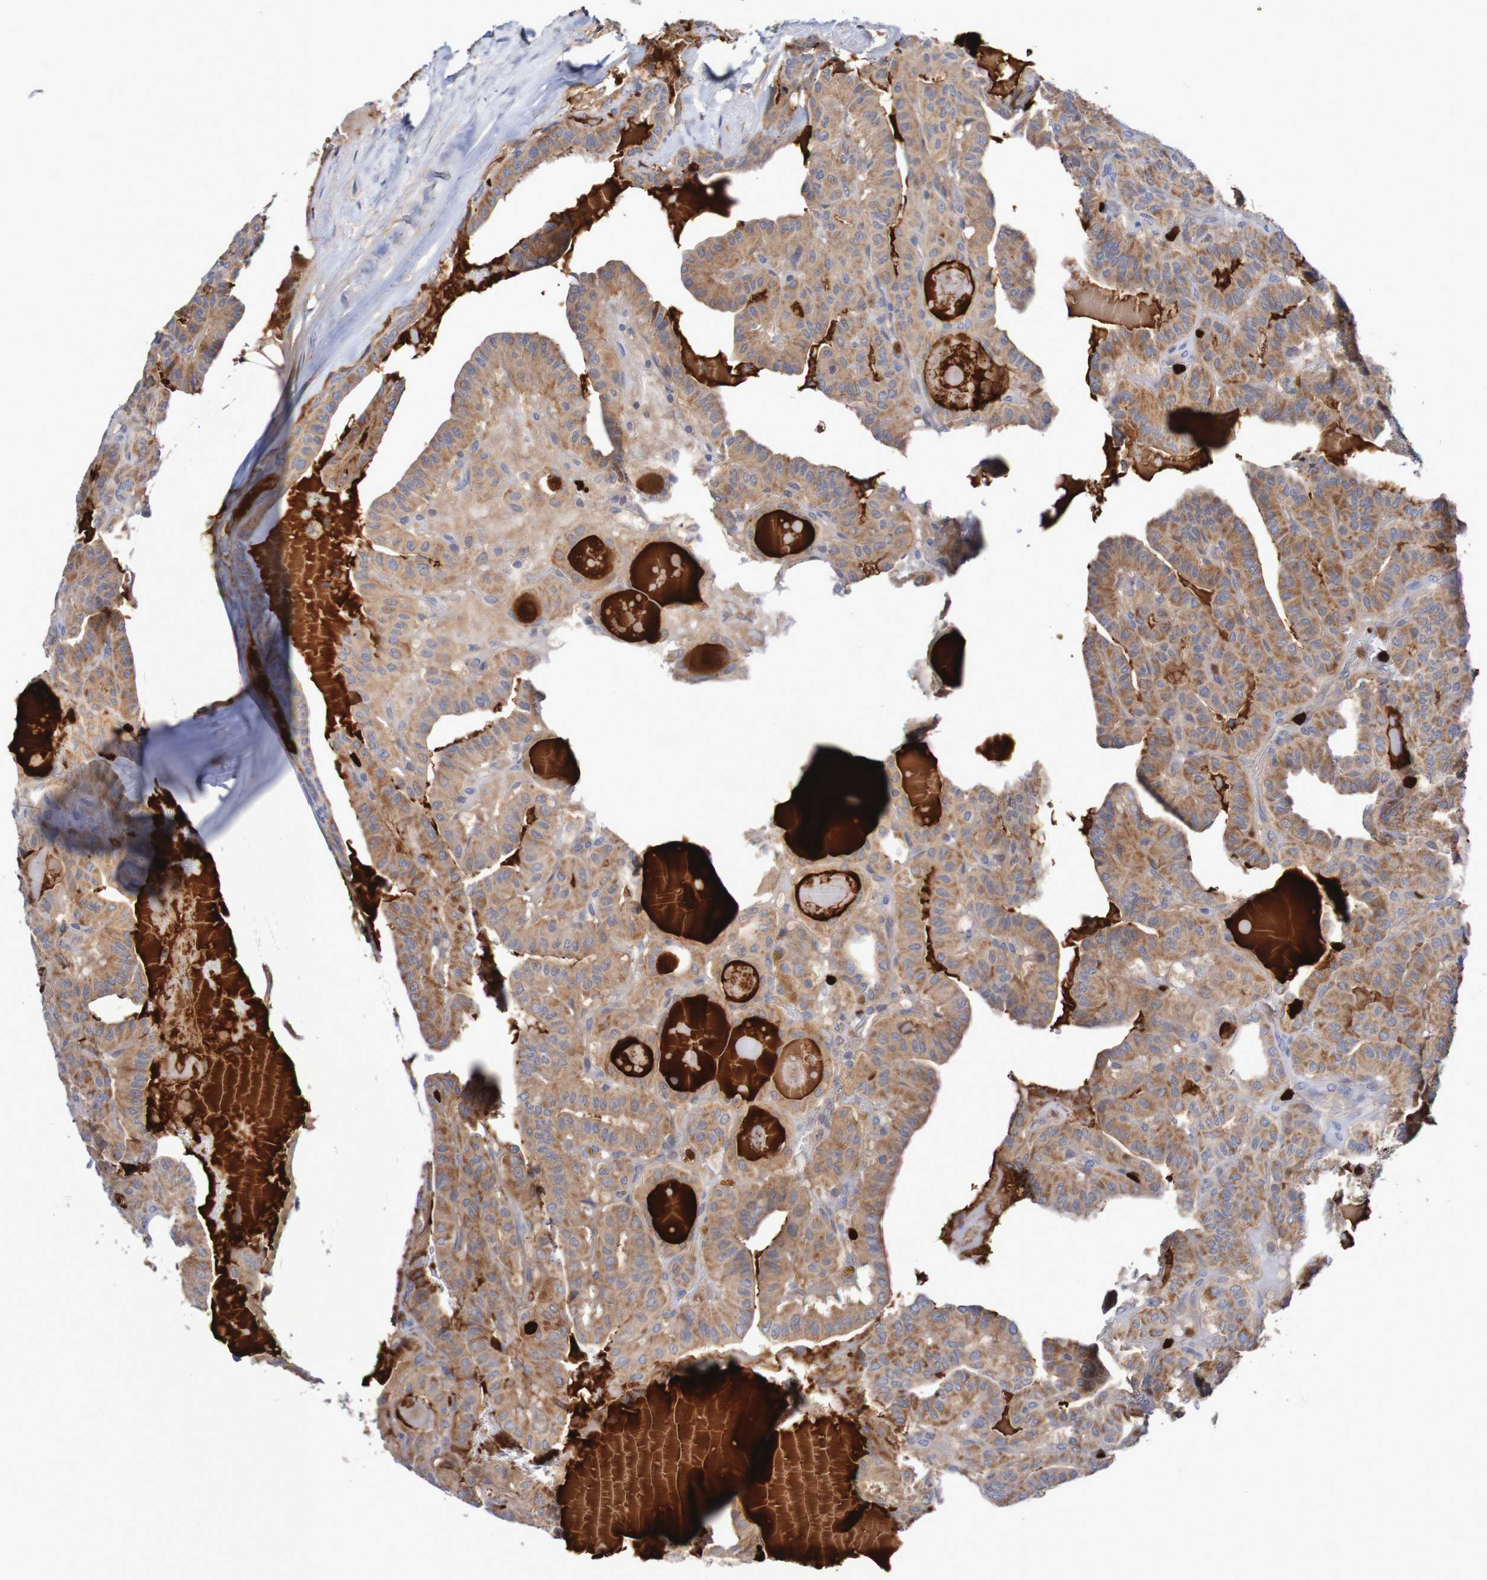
{"staining": {"intensity": "moderate", "quantity": ">75%", "location": "cytoplasmic/membranous"}, "tissue": "head and neck cancer", "cell_type": "Tumor cells", "image_type": "cancer", "snomed": [{"axis": "morphology", "description": "Squamous cell carcinoma, NOS"}, {"axis": "topography", "description": "Oral tissue"}, {"axis": "topography", "description": "Head-Neck"}], "caption": "This photomicrograph shows immunohistochemistry staining of head and neck cancer, with medium moderate cytoplasmic/membranous expression in approximately >75% of tumor cells.", "gene": "PARP4", "patient": {"sex": "female", "age": 50}}